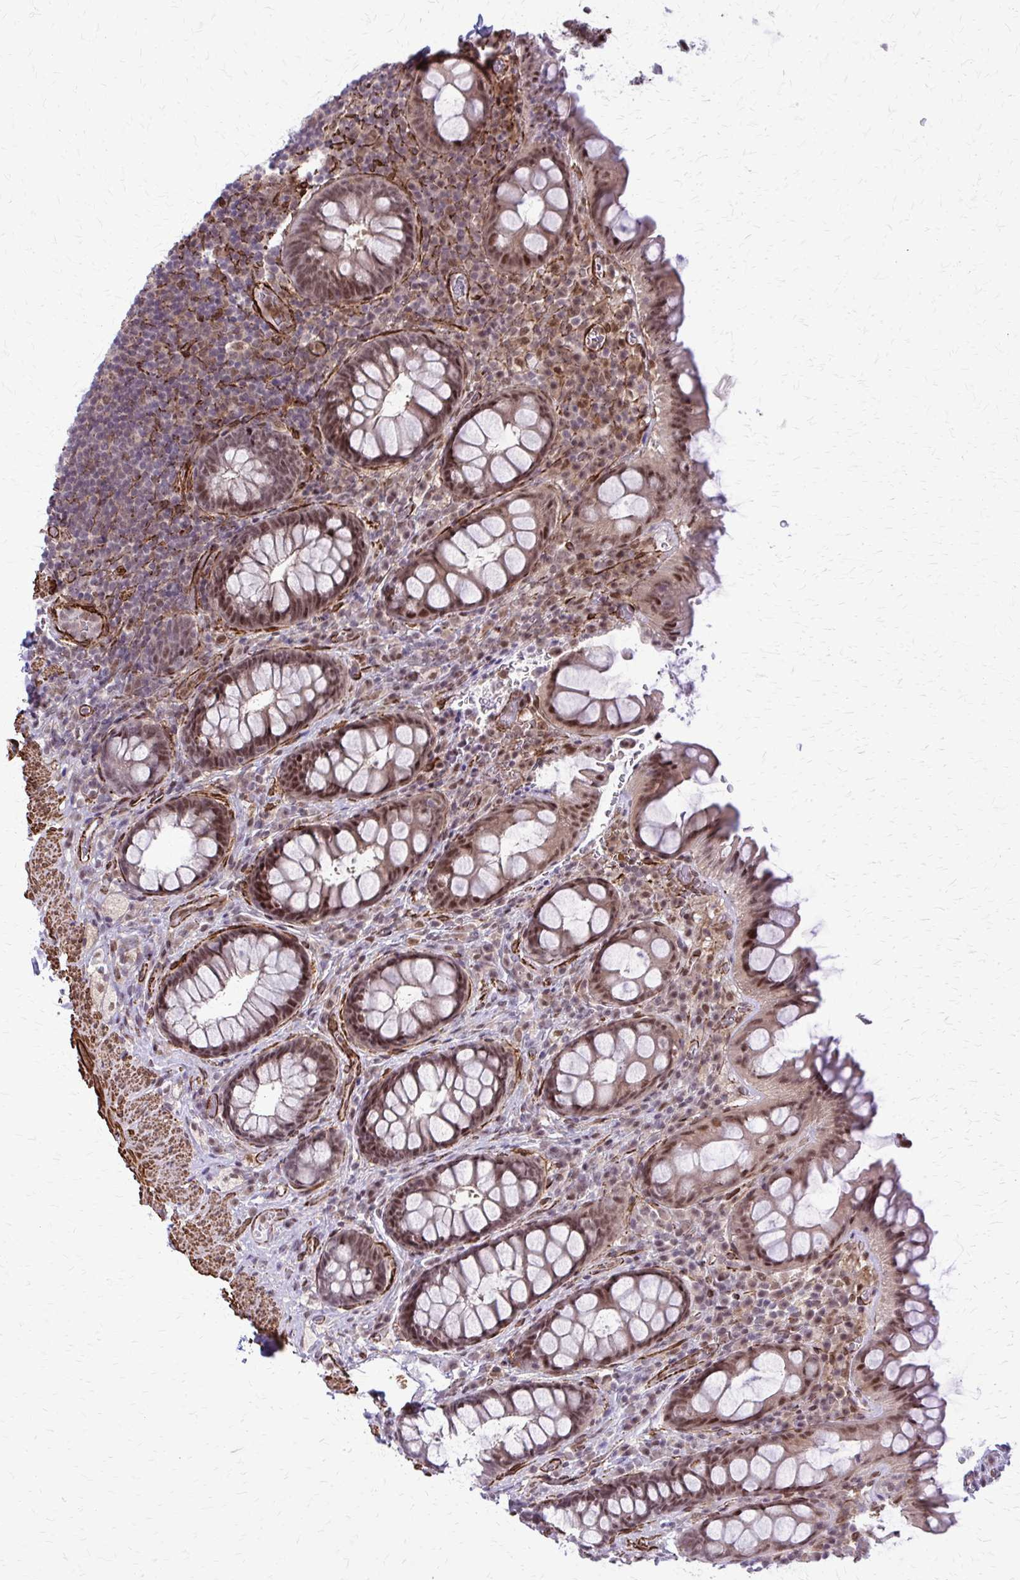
{"staining": {"intensity": "moderate", "quantity": ">75%", "location": "nuclear"}, "tissue": "rectum", "cell_type": "Glandular cells", "image_type": "normal", "snomed": [{"axis": "morphology", "description": "Normal tissue, NOS"}, {"axis": "topography", "description": "Rectum"}, {"axis": "topography", "description": "Peripheral nerve tissue"}], "caption": "Benign rectum demonstrates moderate nuclear staining in about >75% of glandular cells, visualized by immunohistochemistry. Using DAB (brown) and hematoxylin (blue) stains, captured at high magnification using brightfield microscopy.", "gene": "NRBF2", "patient": {"sex": "female", "age": 69}}